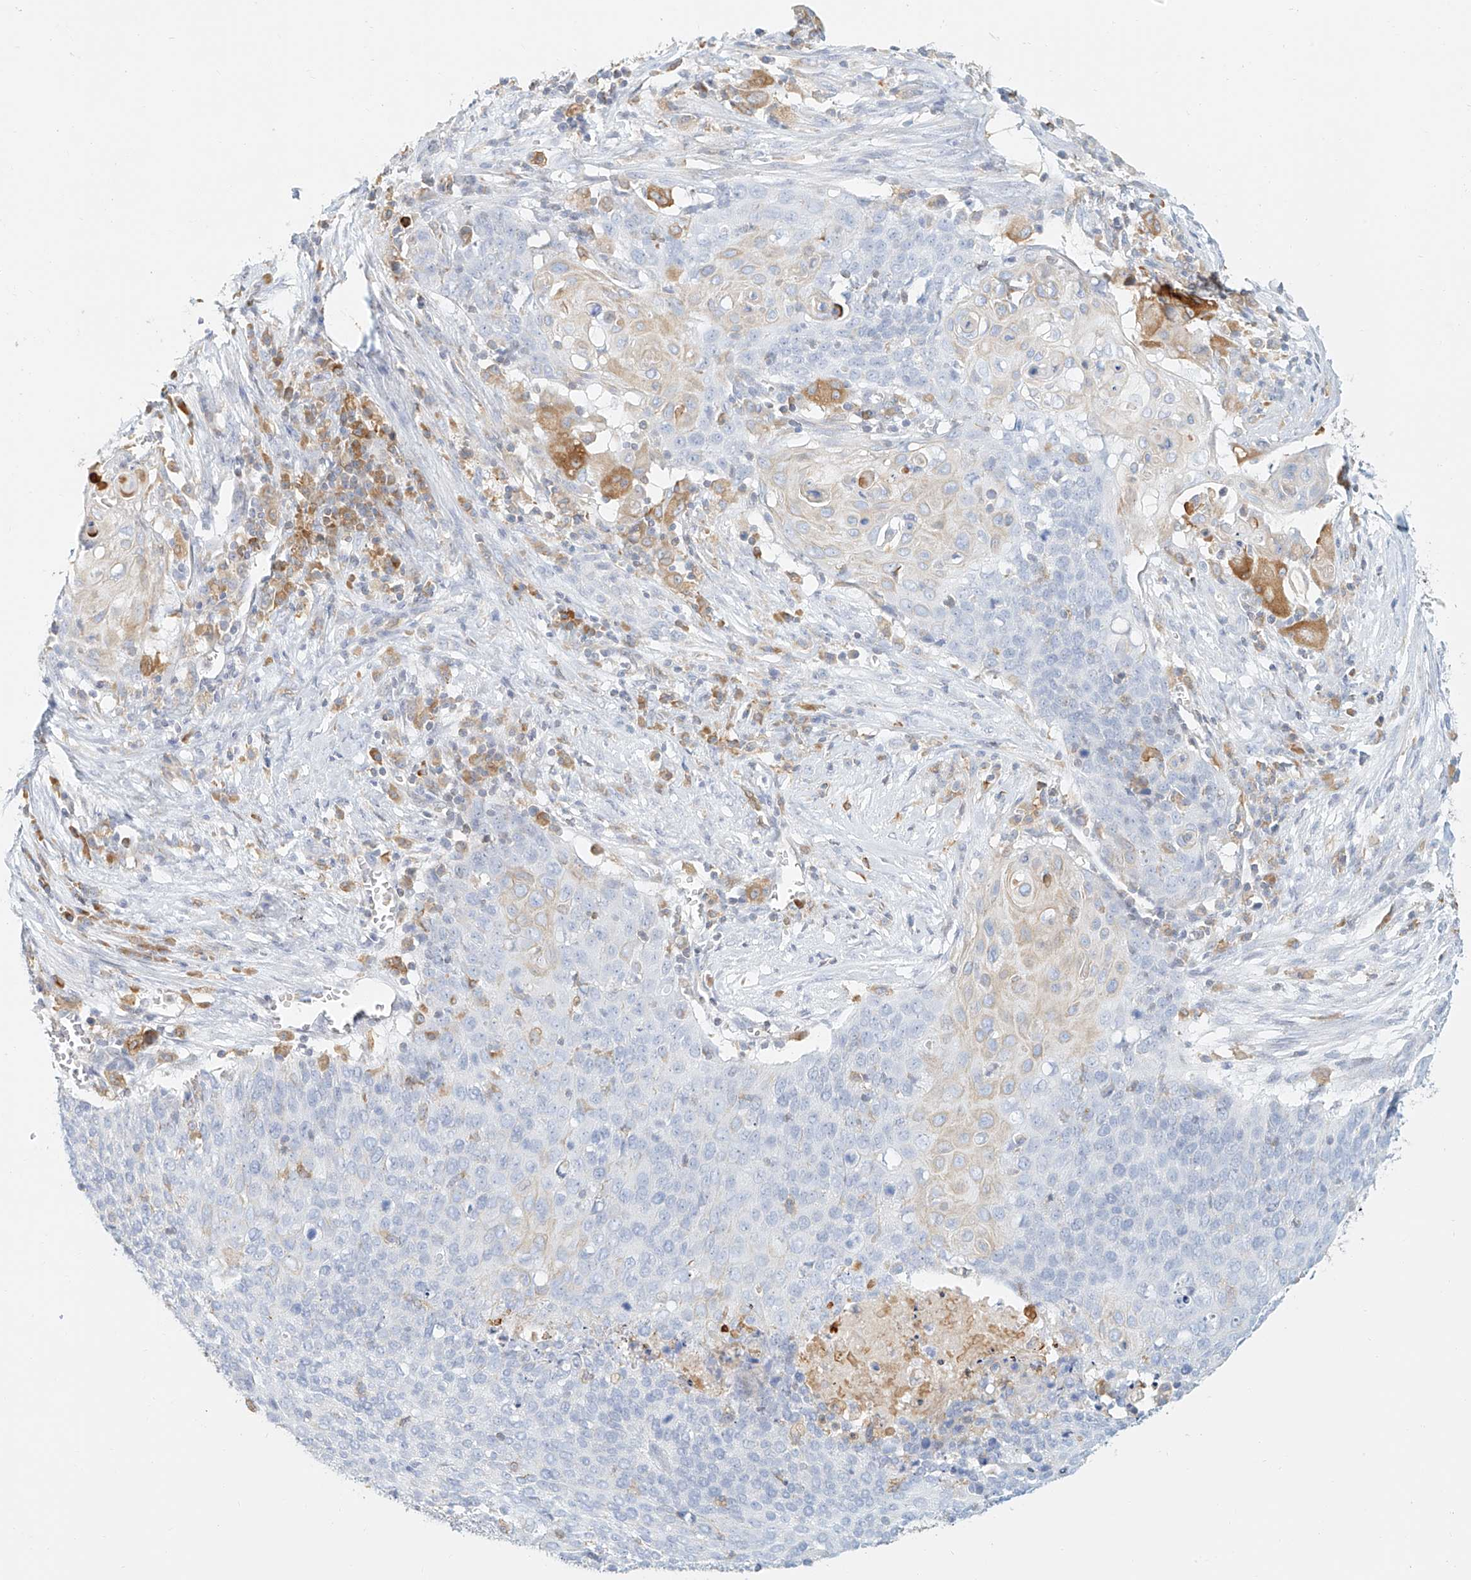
{"staining": {"intensity": "negative", "quantity": "none", "location": "none"}, "tissue": "cervical cancer", "cell_type": "Tumor cells", "image_type": "cancer", "snomed": [{"axis": "morphology", "description": "Squamous cell carcinoma, NOS"}, {"axis": "topography", "description": "Cervix"}], "caption": "Immunohistochemistry of human squamous cell carcinoma (cervical) shows no expression in tumor cells.", "gene": "DHRS7", "patient": {"sex": "female", "age": 39}}